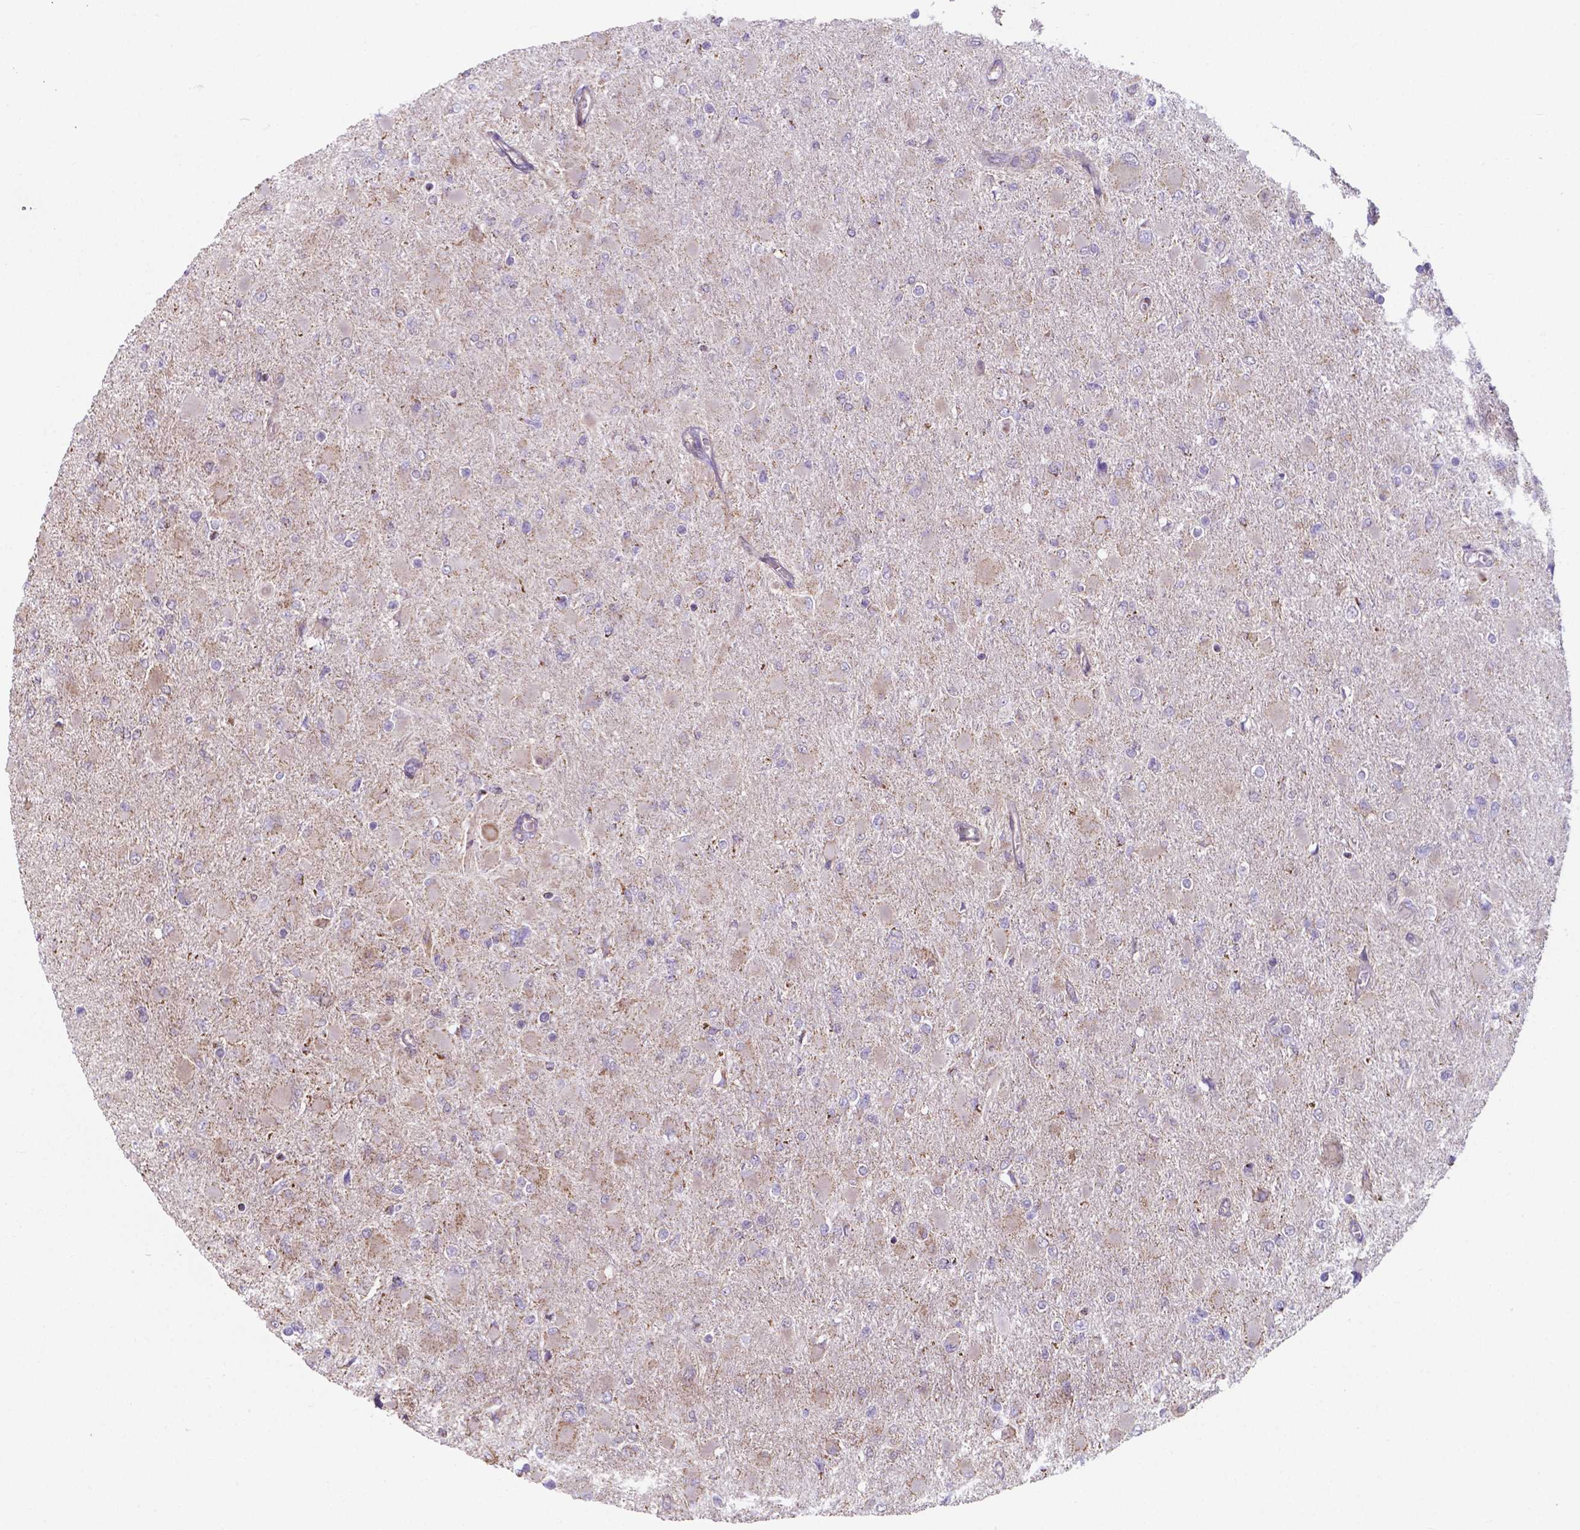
{"staining": {"intensity": "weak", "quantity": "<25%", "location": "cytoplasmic/membranous"}, "tissue": "glioma", "cell_type": "Tumor cells", "image_type": "cancer", "snomed": [{"axis": "morphology", "description": "Glioma, malignant, High grade"}, {"axis": "topography", "description": "Cerebral cortex"}], "caption": "This is an immunohistochemistry (IHC) photomicrograph of human malignant glioma (high-grade). There is no expression in tumor cells.", "gene": "FAM114A1", "patient": {"sex": "female", "age": 36}}